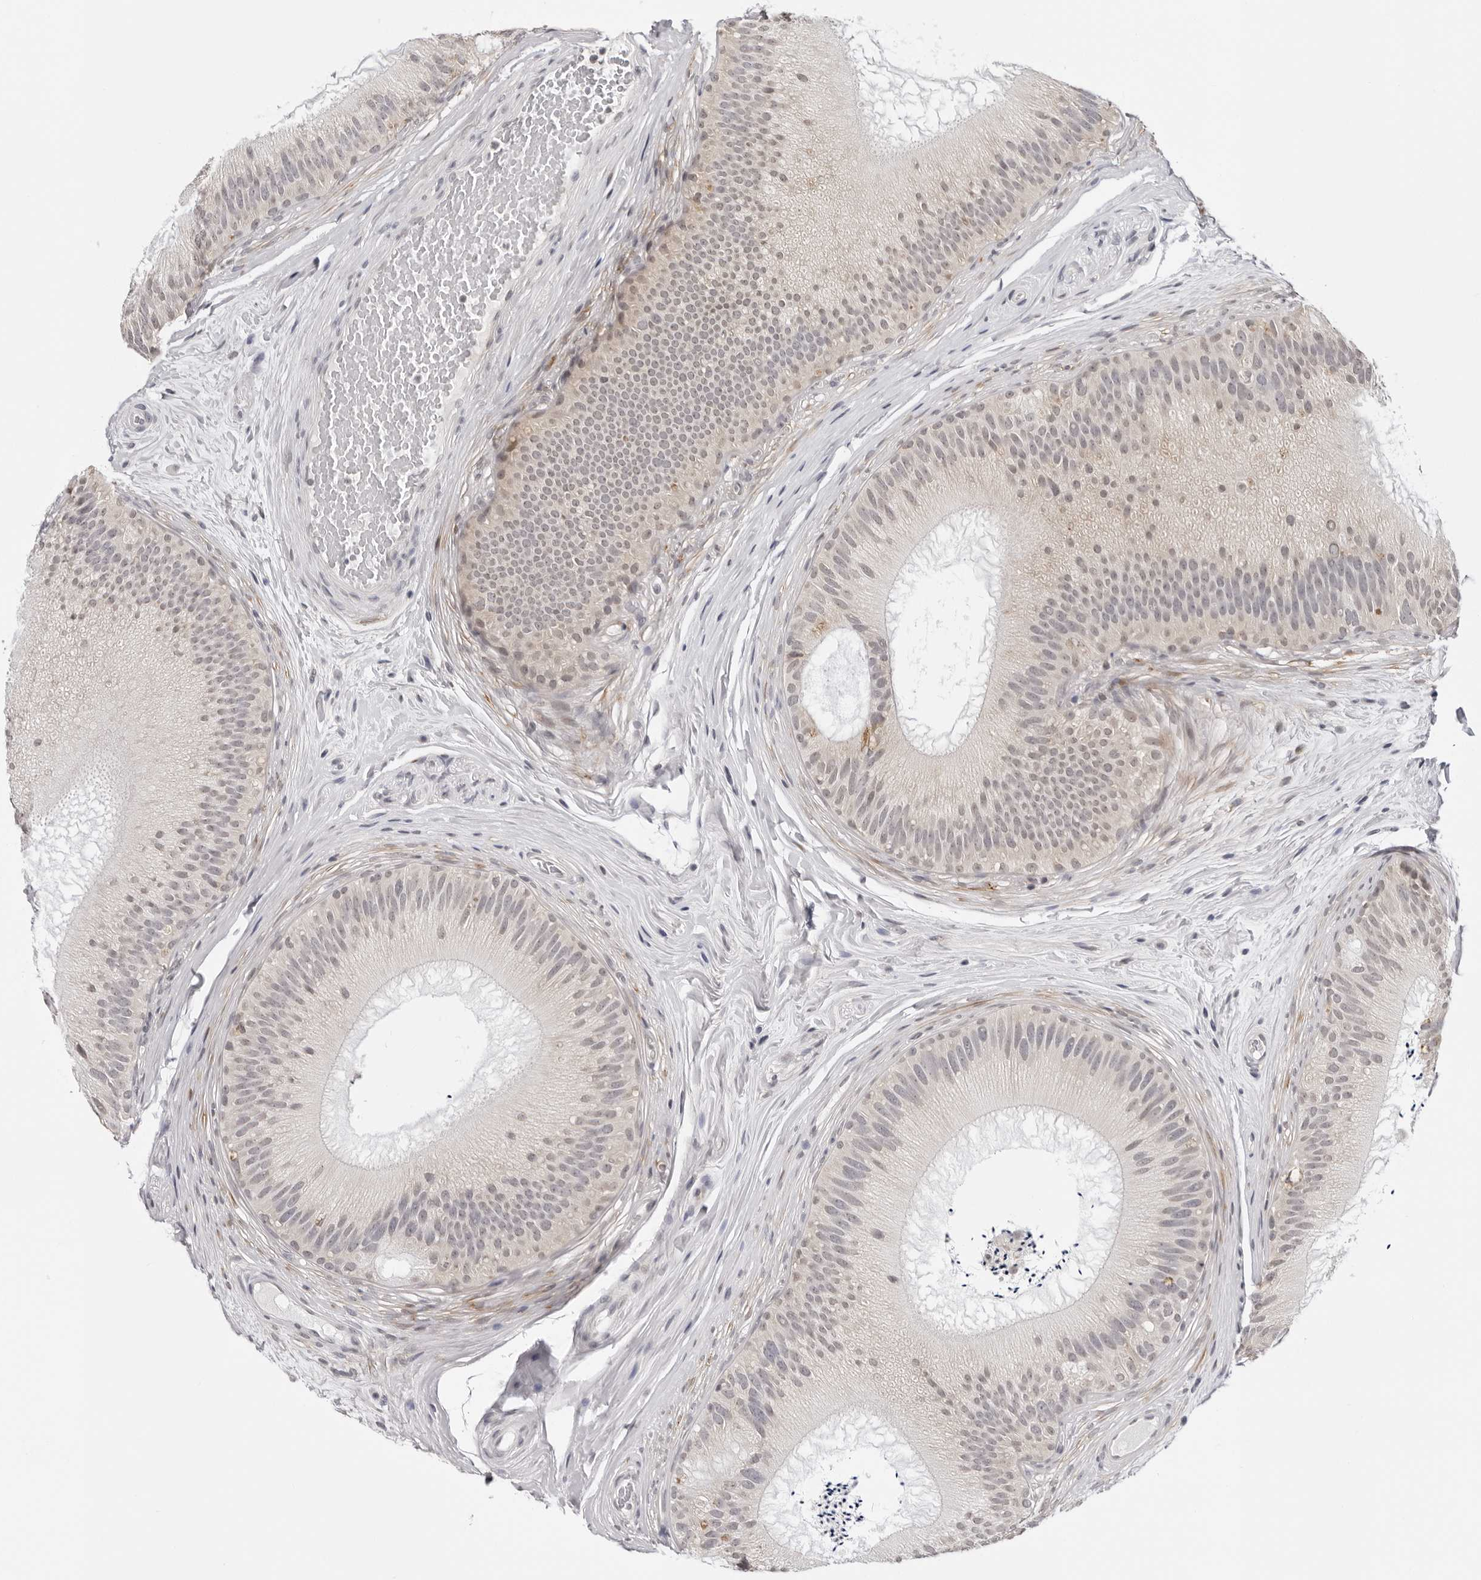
{"staining": {"intensity": "weak", "quantity": "<25%", "location": "cytoplasmic/membranous"}, "tissue": "epididymis", "cell_type": "Glandular cells", "image_type": "normal", "snomed": [{"axis": "morphology", "description": "Normal tissue, NOS"}, {"axis": "topography", "description": "Epididymis"}], "caption": "This is a photomicrograph of immunohistochemistry staining of benign epididymis, which shows no staining in glandular cells. The staining was performed using DAB (3,3'-diaminobenzidine) to visualize the protein expression in brown, while the nuclei were stained in blue with hematoxylin (Magnification: 20x).", "gene": "PRUNE1", "patient": {"sex": "male", "age": 45}}